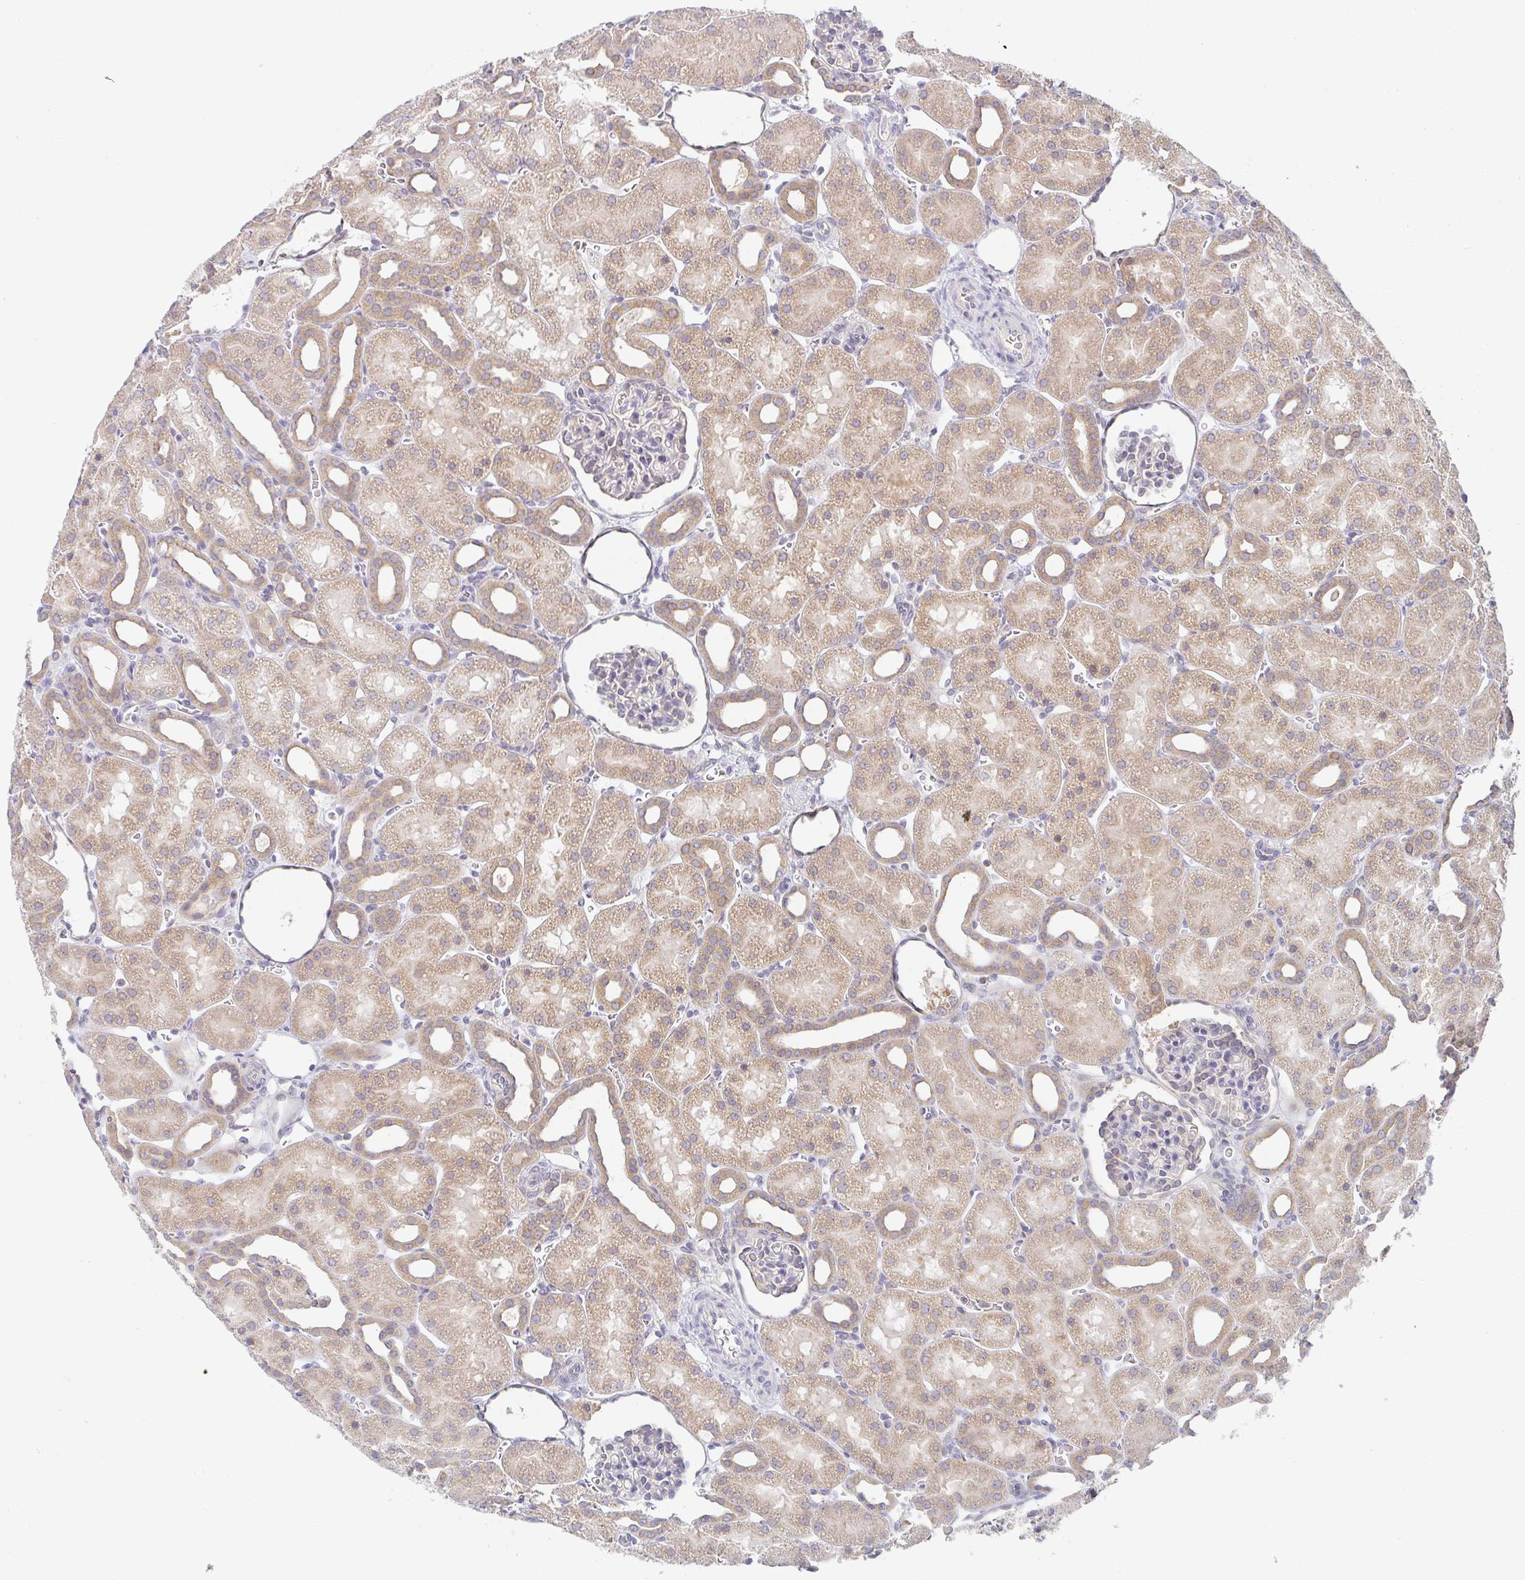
{"staining": {"intensity": "negative", "quantity": "none", "location": "none"}, "tissue": "kidney", "cell_type": "Cells in glomeruli", "image_type": "normal", "snomed": [{"axis": "morphology", "description": "Normal tissue, NOS"}, {"axis": "topography", "description": "Kidney"}], "caption": "DAB (3,3'-diaminobenzidine) immunohistochemical staining of unremarkable kidney reveals no significant positivity in cells in glomeruli.", "gene": "DERL2", "patient": {"sex": "male", "age": 2}}